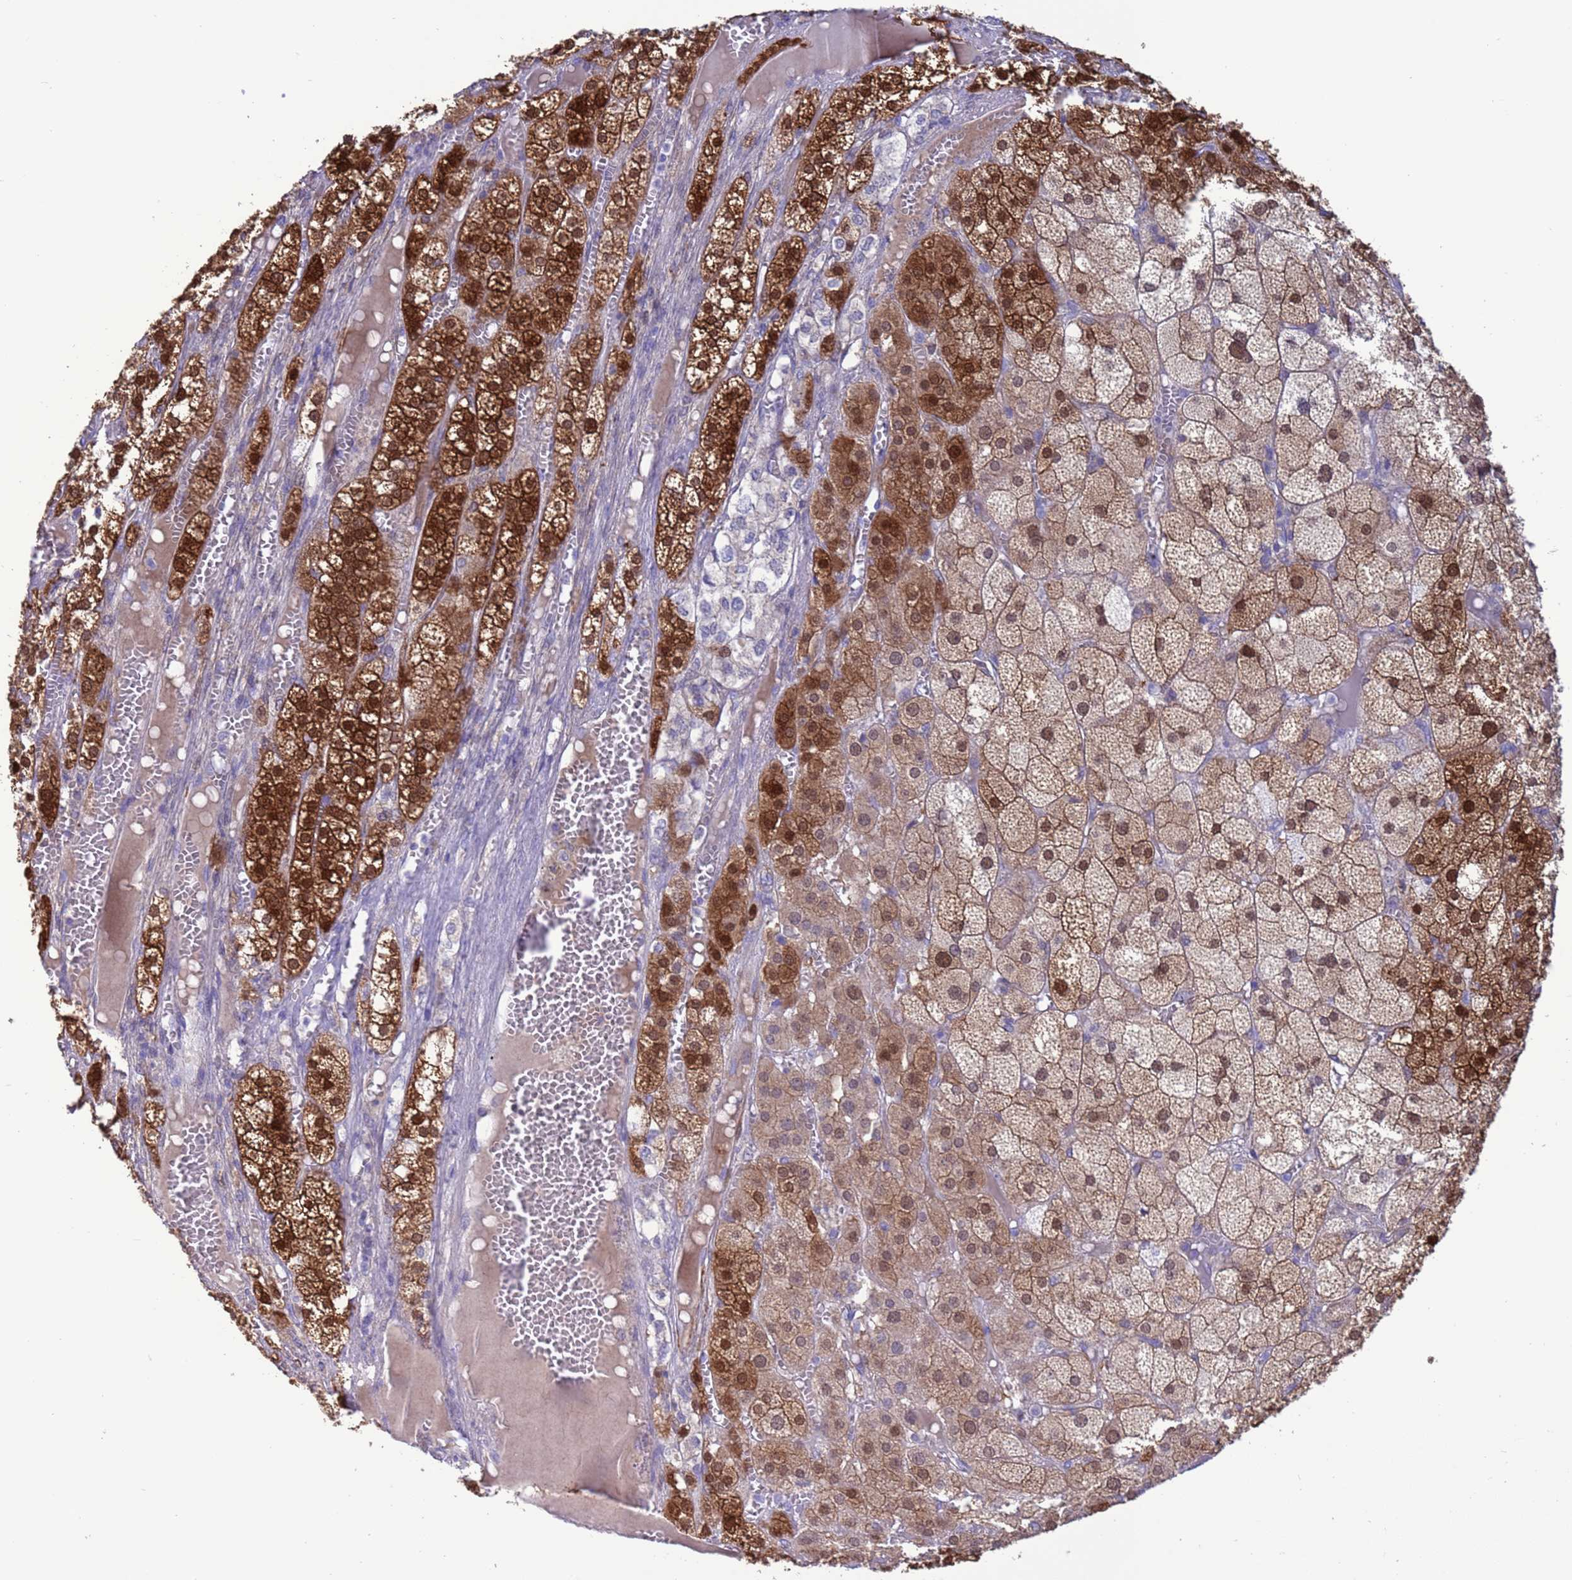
{"staining": {"intensity": "strong", "quantity": "25%-75%", "location": "cytoplasmic/membranous,nuclear"}, "tissue": "adrenal gland", "cell_type": "Glandular cells", "image_type": "normal", "snomed": [{"axis": "morphology", "description": "Normal tissue, NOS"}, {"axis": "topography", "description": "Adrenal gland"}], "caption": "The photomicrograph shows immunohistochemical staining of normal adrenal gland. There is strong cytoplasmic/membranous,nuclear positivity is seen in about 25%-75% of glandular cells.", "gene": "GSTM1", "patient": {"sex": "female", "age": 61}}